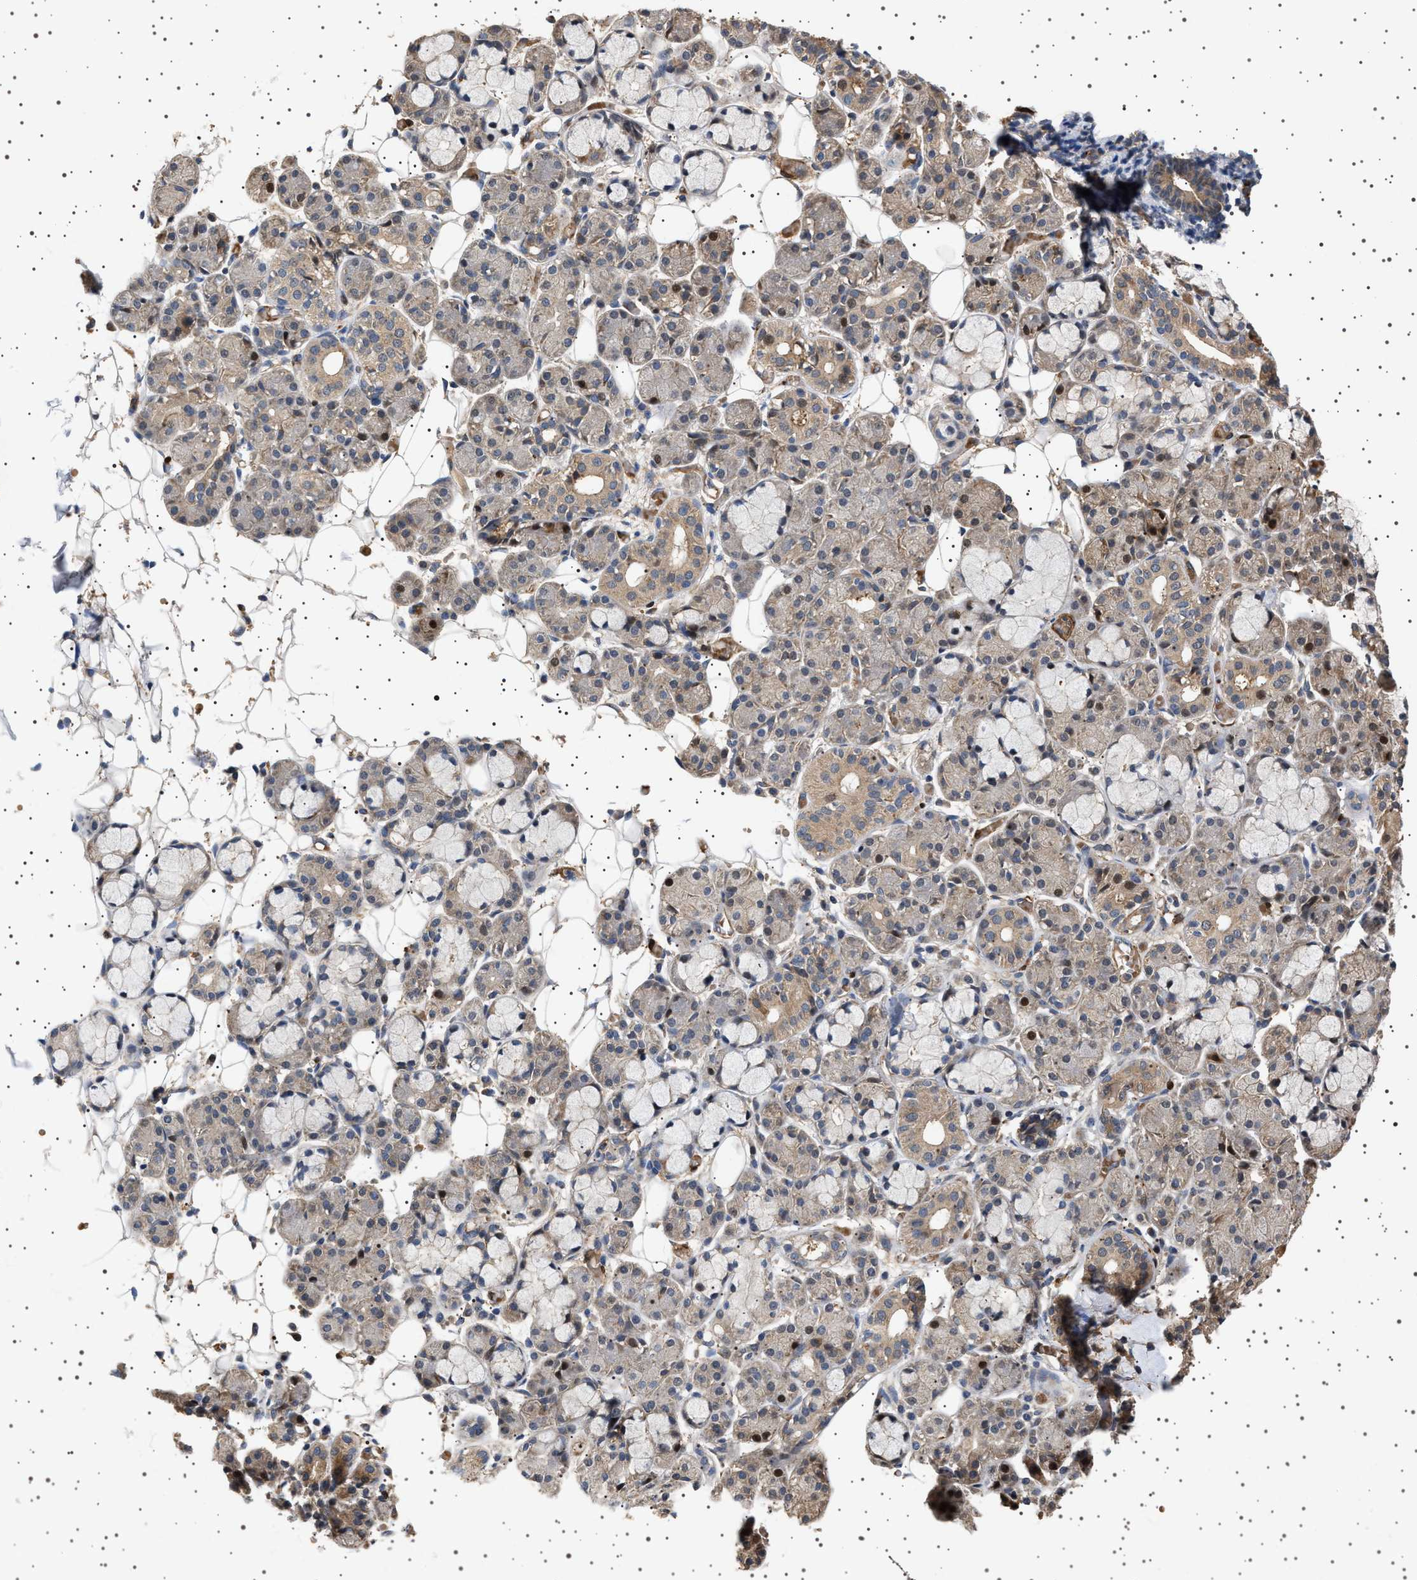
{"staining": {"intensity": "weak", "quantity": "25%-75%", "location": "cytoplasmic/membranous"}, "tissue": "salivary gland", "cell_type": "Glandular cells", "image_type": "normal", "snomed": [{"axis": "morphology", "description": "Normal tissue, NOS"}, {"axis": "topography", "description": "Salivary gland"}], "caption": "This photomicrograph demonstrates immunohistochemistry staining of unremarkable human salivary gland, with low weak cytoplasmic/membranous expression in about 25%-75% of glandular cells.", "gene": "GUCY1B1", "patient": {"sex": "male", "age": 63}}